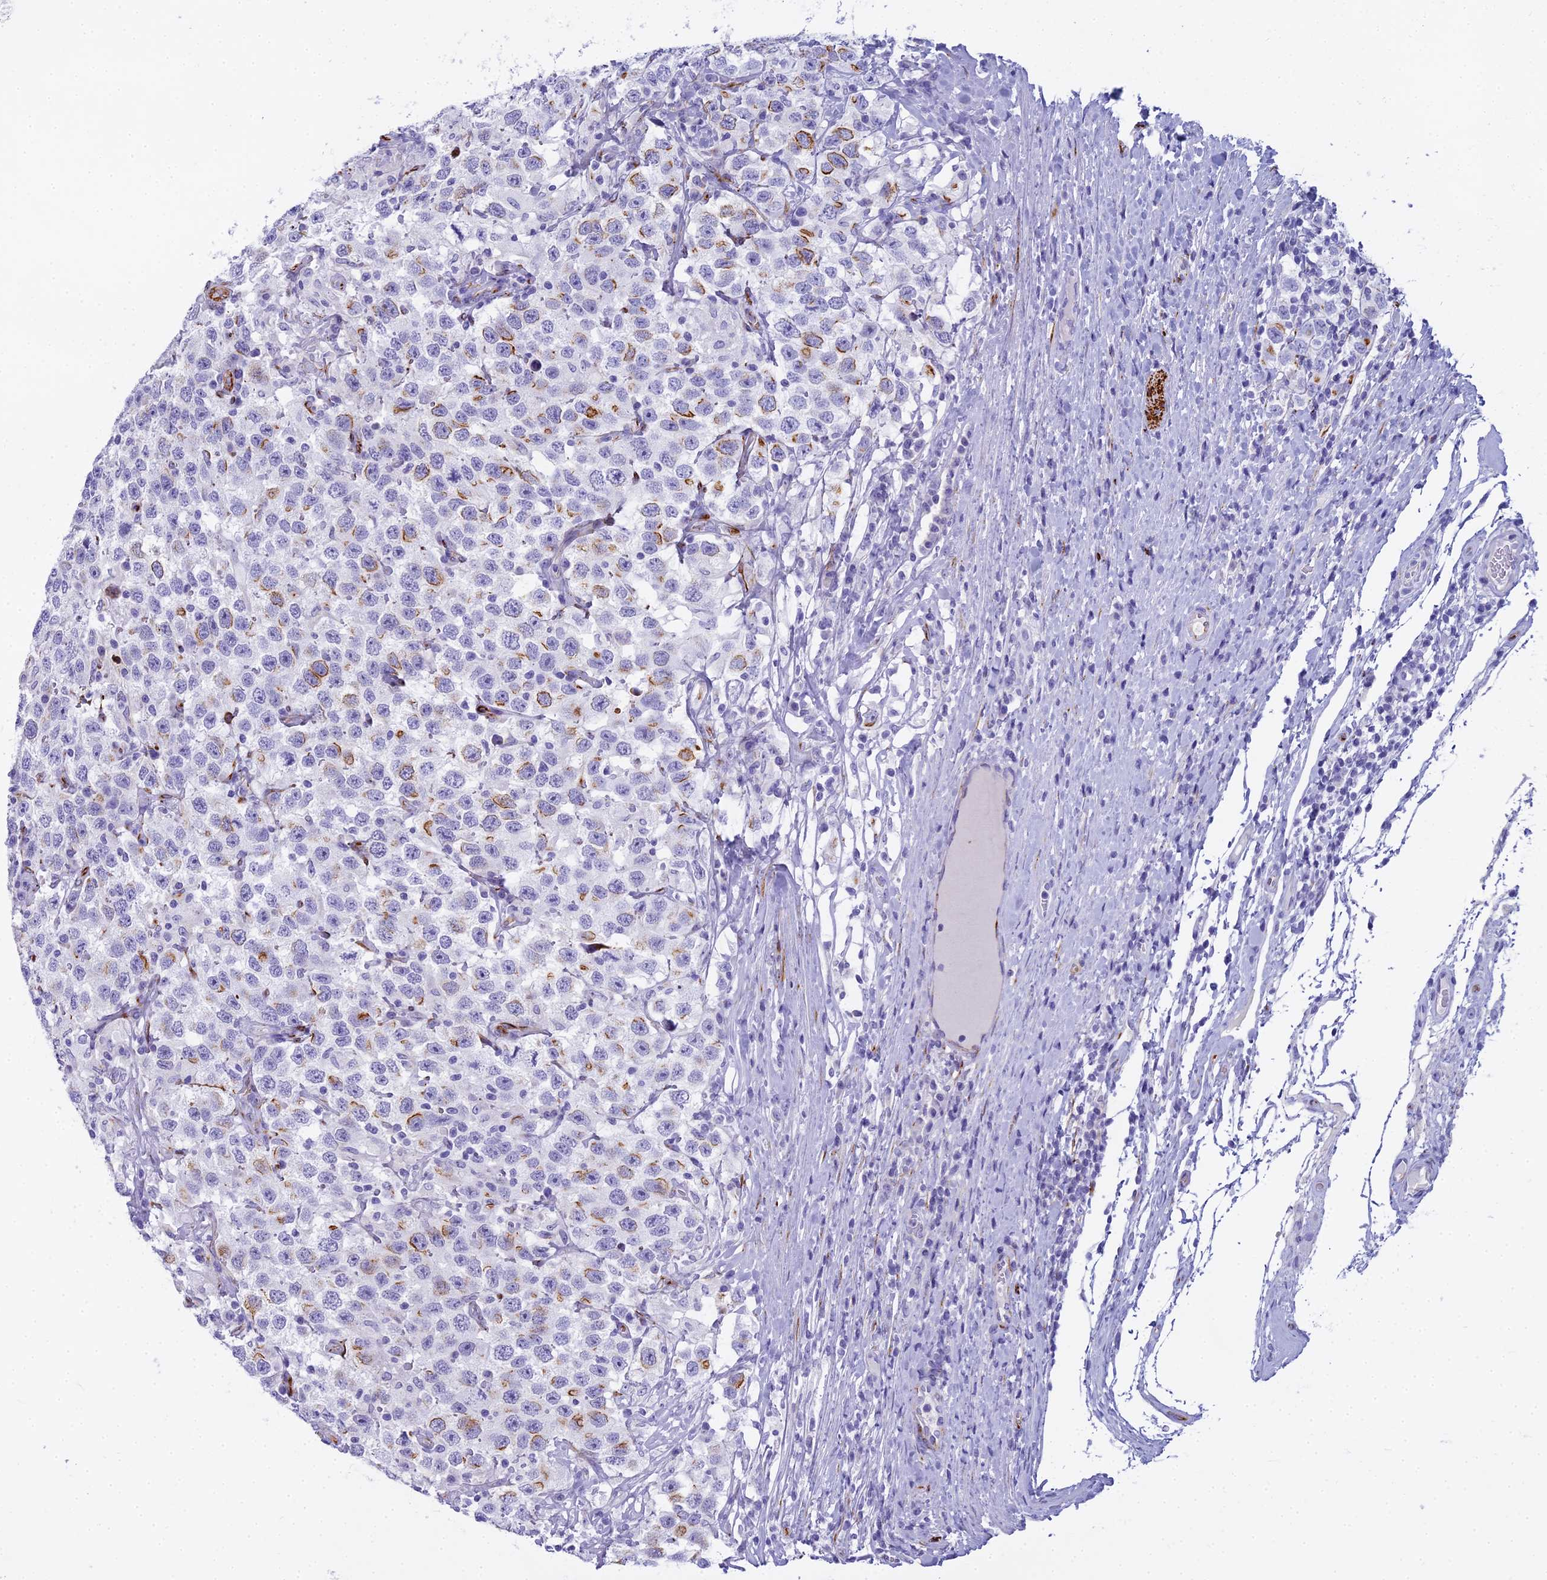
{"staining": {"intensity": "moderate", "quantity": "<25%", "location": "cytoplasmic/membranous"}, "tissue": "testis cancer", "cell_type": "Tumor cells", "image_type": "cancer", "snomed": [{"axis": "morphology", "description": "Seminoma, NOS"}, {"axis": "topography", "description": "Testis"}], "caption": "This histopathology image exhibits immunohistochemistry staining of human testis seminoma, with low moderate cytoplasmic/membranous positivity in about <25% of tumor cells.", "gene": "EVI2A", "patient": {"sex": "male", "age": 41}}